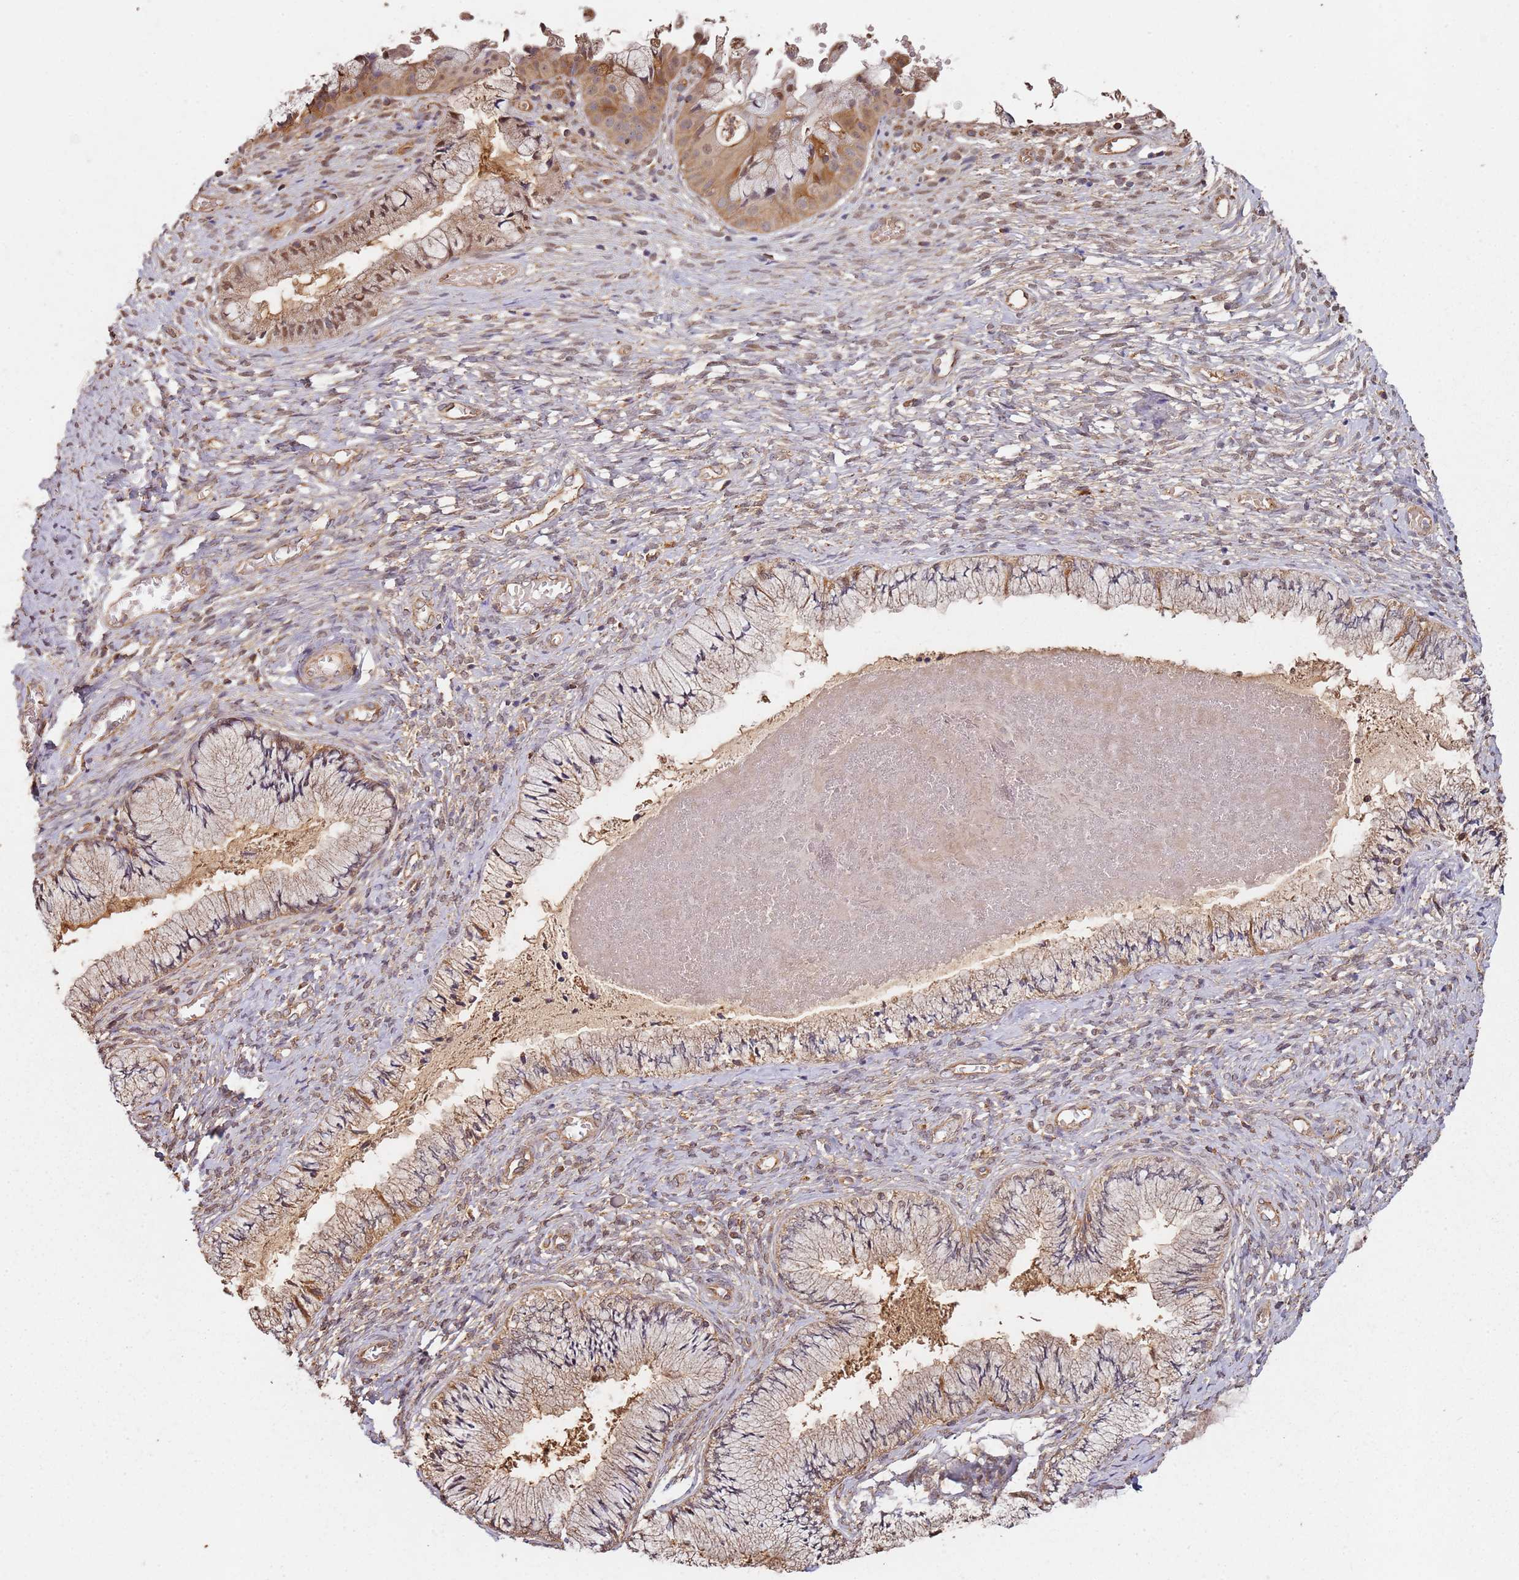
{"staining": {"intensity": "moderate", "quantity": "25%-75%", "location": "cytoplasmic/membranous"}, "tissue": "cervix", "cell_type": "Glandular cells", "image_type": "normal", "snomed": [{"axis": "morphology", "description": "Normal tissue, NOS"}, {"axis": "topography", "description": "Cervix"}], "caption": "DAB immunohistochemical staining of normal cervix demonstrates moderate cytoplasmic/membranous protein staining in about 25%-75% of glandular cells. (DAB (3,3'-diaminobenzidine) IHC, brown staining for protein, blue staining for nuclei).", "gene": "SCGB2B2", "patient": {"sex": "female", "age": 42}}